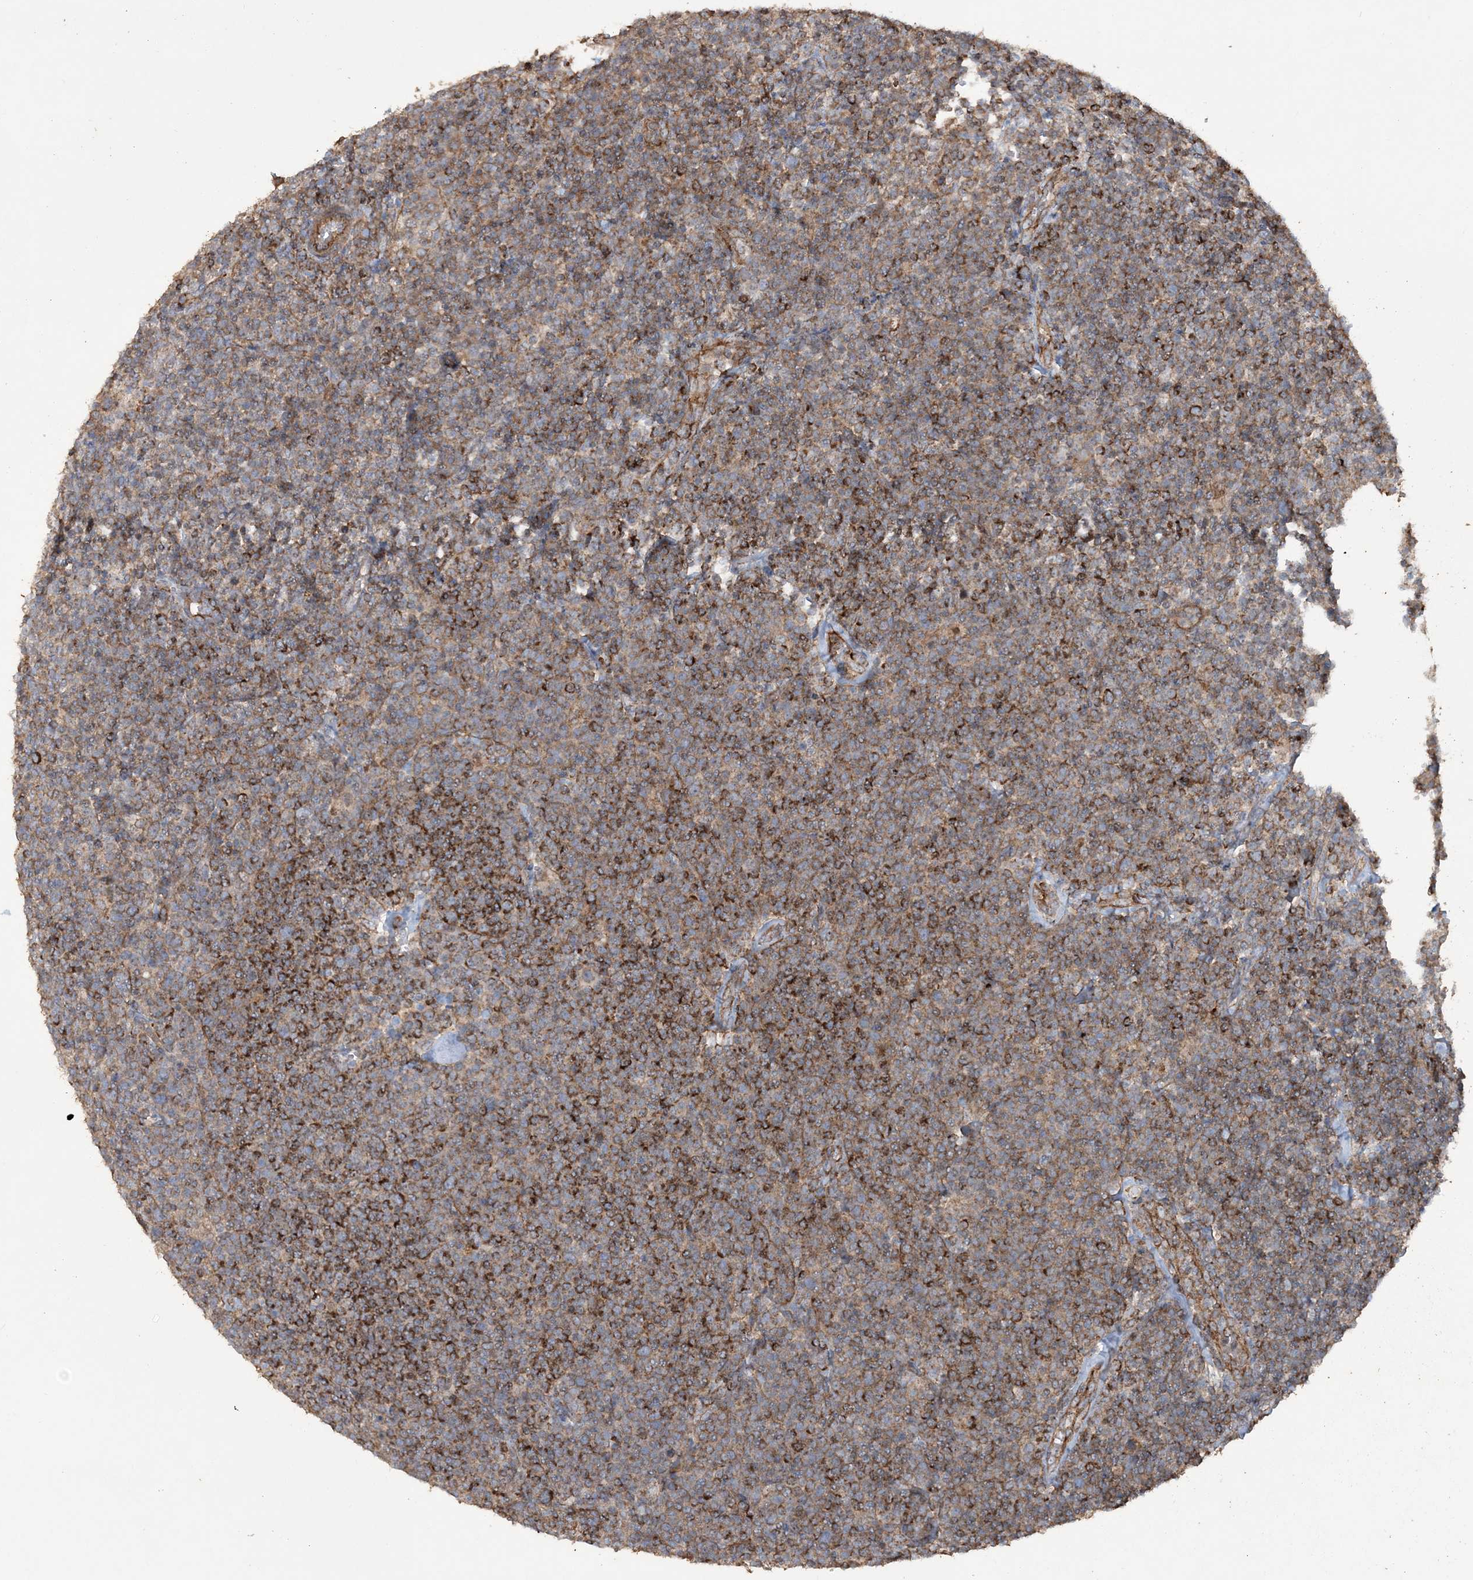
{"staining": {"intensity": "moderate", "quantity": "25%-75%", "location": "cytoplasmic/membranous"}, "tissue": "lymphoma", "cell_type": "Tumor cells", "image_type": "cancer", "snomed": [{"axis": "morphology", "description": "Malignant lymphoma, non-Hodgkin's type, High grade"}, {"axis": "topography", "description": "Lymph node"}], "caption": "Immunohistochemical staining of lymphoma demonstrates medium levels of moderate cytoplasmic/membranous protein staining in approximately 25%-75% of tumor cells. The staining was performed using DAB, with brown indicating positive protein expression. Nuclei are stained blue with hematoxylin.", "gene": "TTC7A", "patient": {"sex": "male", "age": 61}}